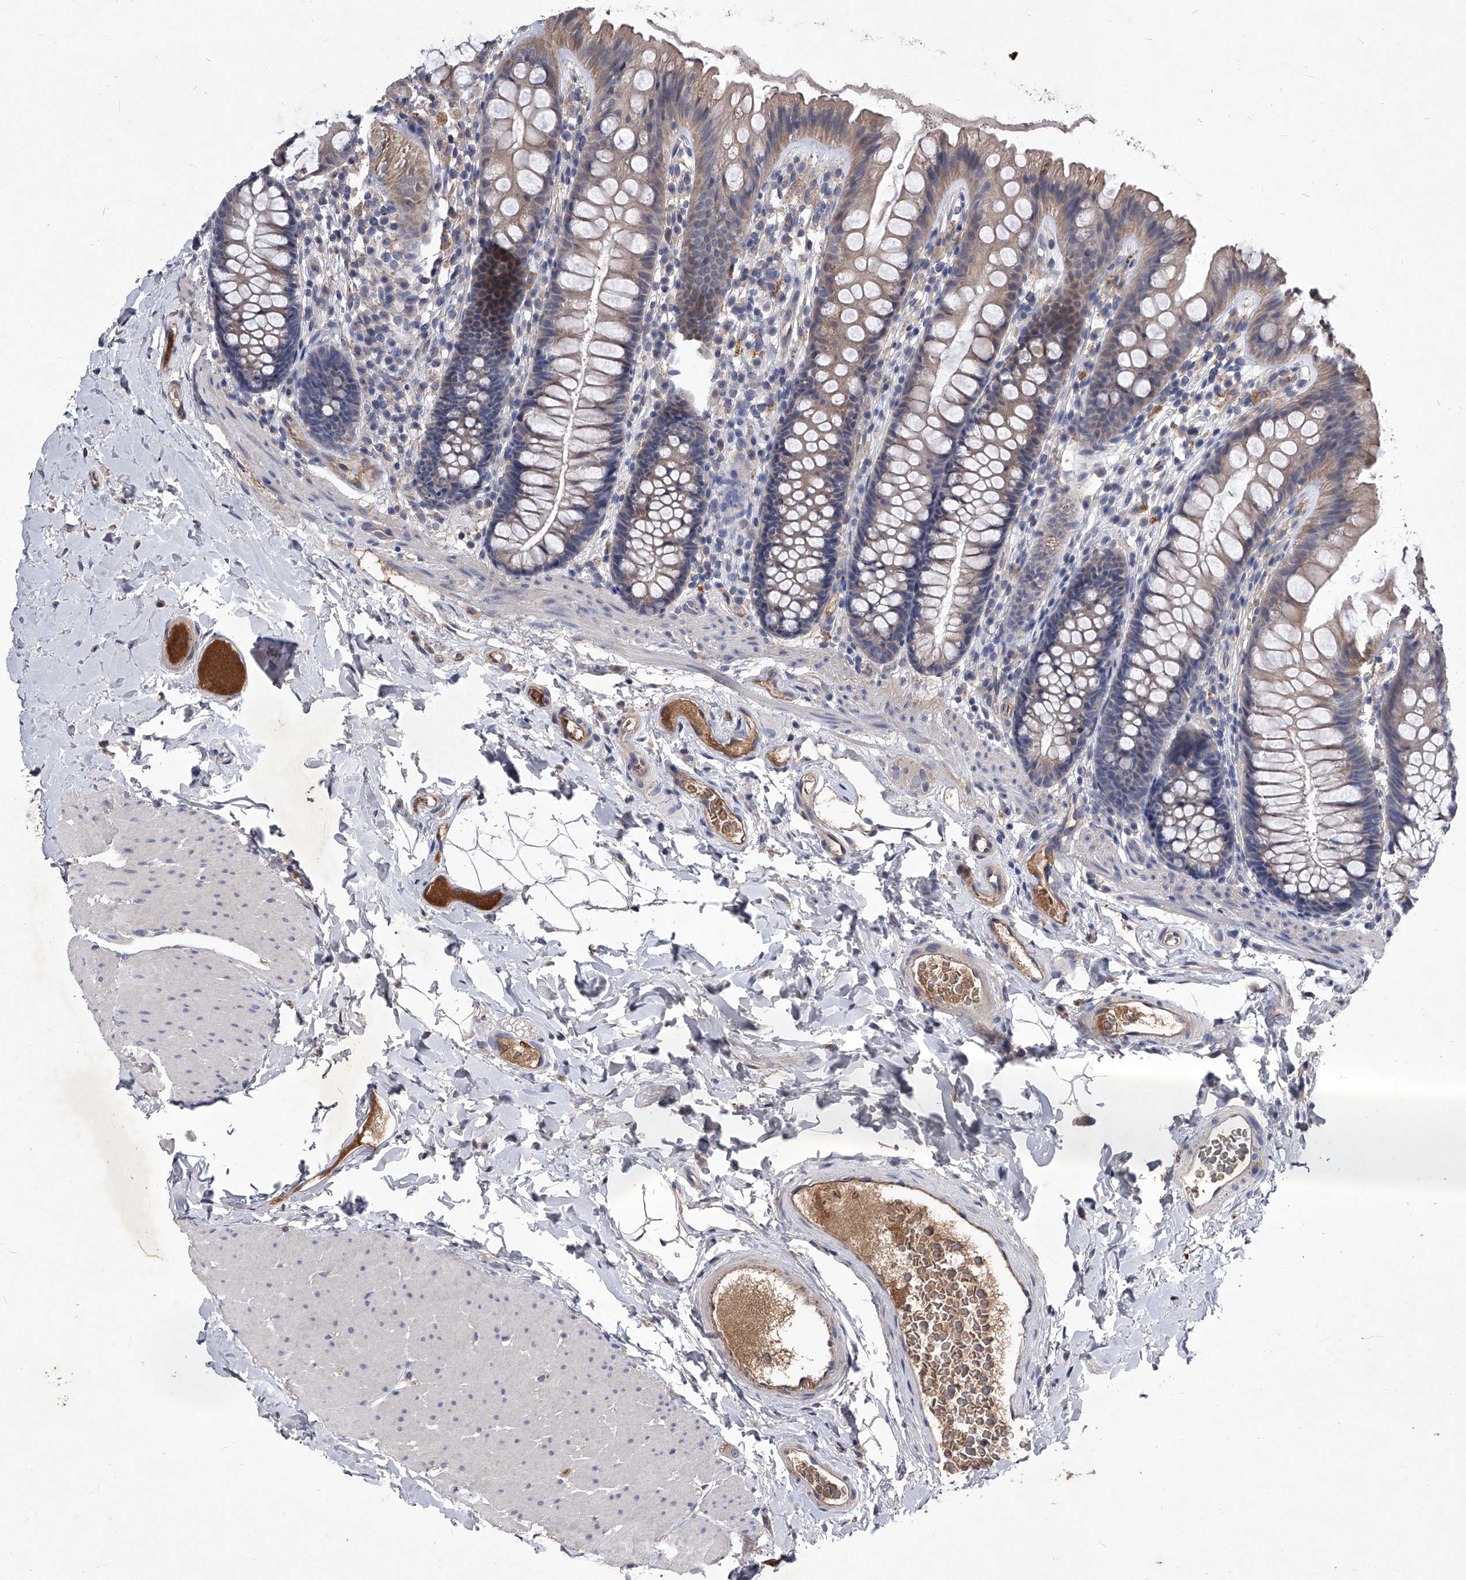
{"staining": {"intensity": "weak", "quantity": ">75%", "location": "cytoplasmic/membranous"}, "tissue": "colon", "cell_type": "Endothelial cells", "image_type": "normal", "snomed": [{"axis": "morphology", "description": "Normal tissue, NOS"}, {"axis": "topography", "description": "Colon"}], "caption": "Protein staining shows weak cytoplasmic/membranous expression in approximately >75% of endothelial cells in normal colon. The staining was performed using DAB (3,3'-diaminobenzidine), with brown indicating positive protein expression. Nuclei are stained blue with hematoxylin.", "gene": "C5", "patient": {"sex": "female", "age": 62}}